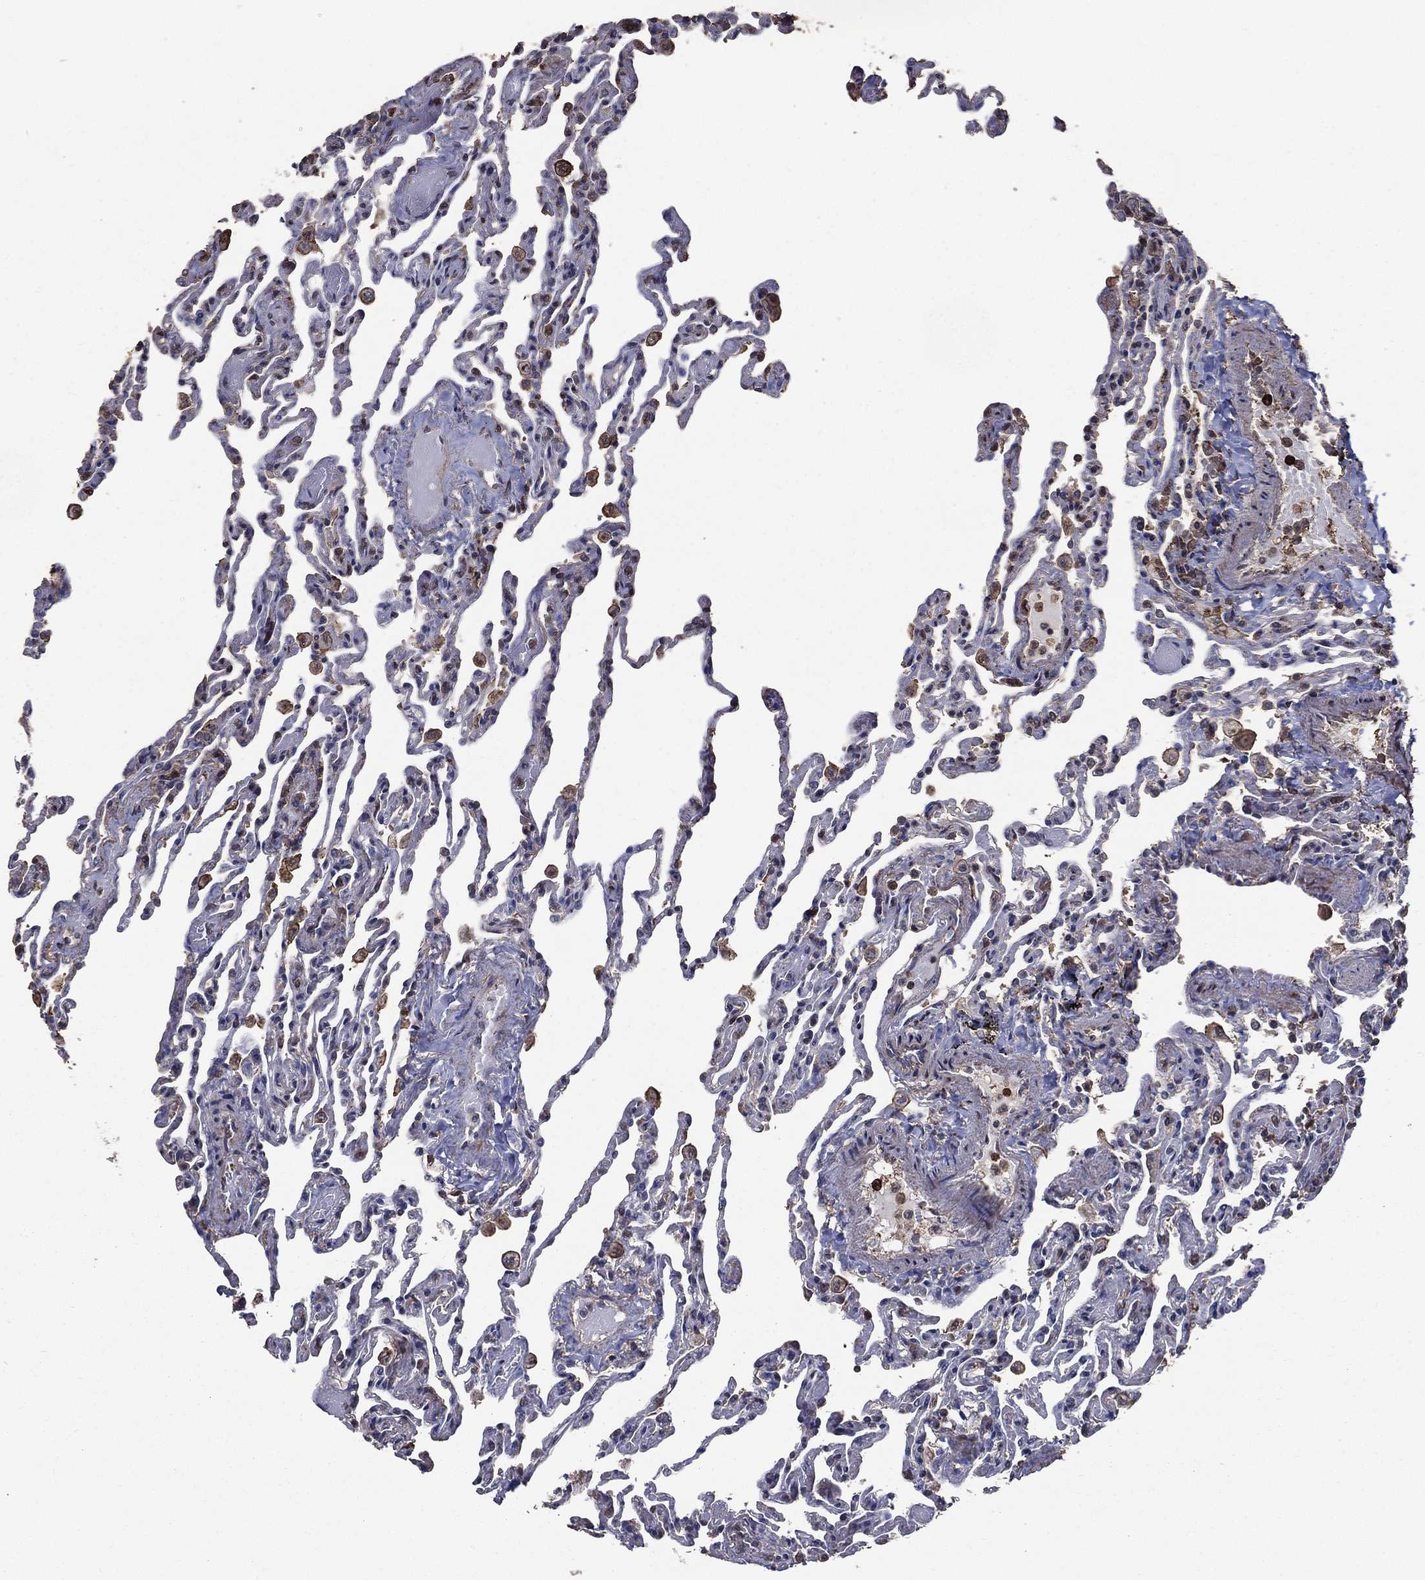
{"staining": {"intensity": "negative", "quantity": "none", "location": "none"}, "tissue": "lung", "cell_type": "Alveolar cells", "image_type": "normal", "snomed": [{"axis": "morphology", "description": "Normal tissue, NOS"}, {"axis": "topography", "description": "Lung"}], "caption": "Immunohistochemistry image of normal lung stained for a protein (brown), which shows no staining in alveolar cells.", "gene": "GPR183", "patient": {"sex": "female", "age": 43}}